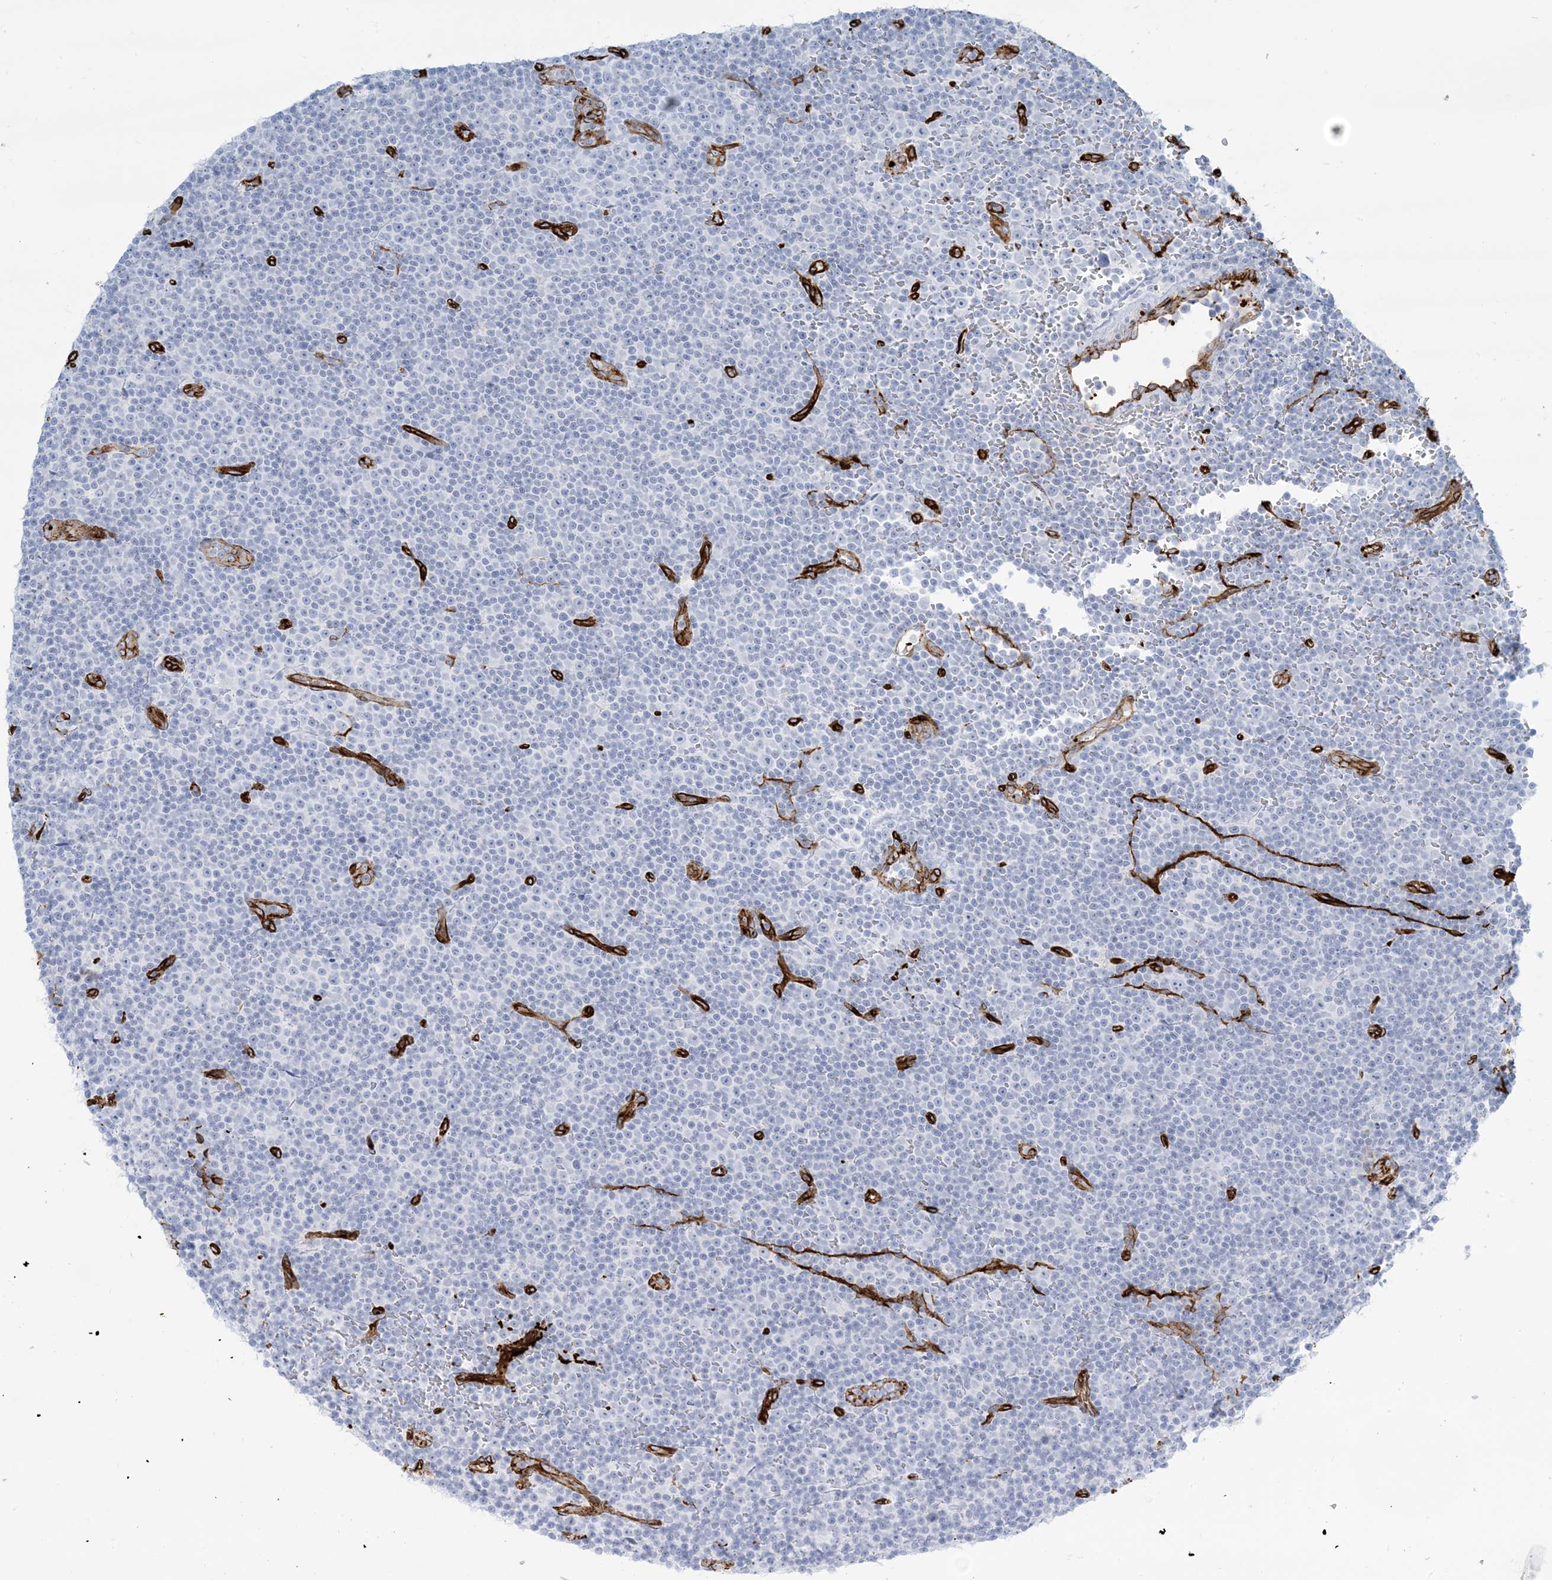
{"staining": {"intensity": "negative", "quantity": "none", "location": "none"}, "tissue": "lymphoma", "cell_type": "Tumor cells", "image_type": "cancer", "snomed": [{"axis": "morphology", "description": "Malignant lymphoma, non-Hodgkin's type, Low grade"}, {"axis": "topography", "description": "Lymph node"}], "caption": "A micrograph of lymphoma stained for a protein displays no brown staining in tumor cells.", "gene": "EPS8L3", "patient": {"sex": "female", "age": 67}}